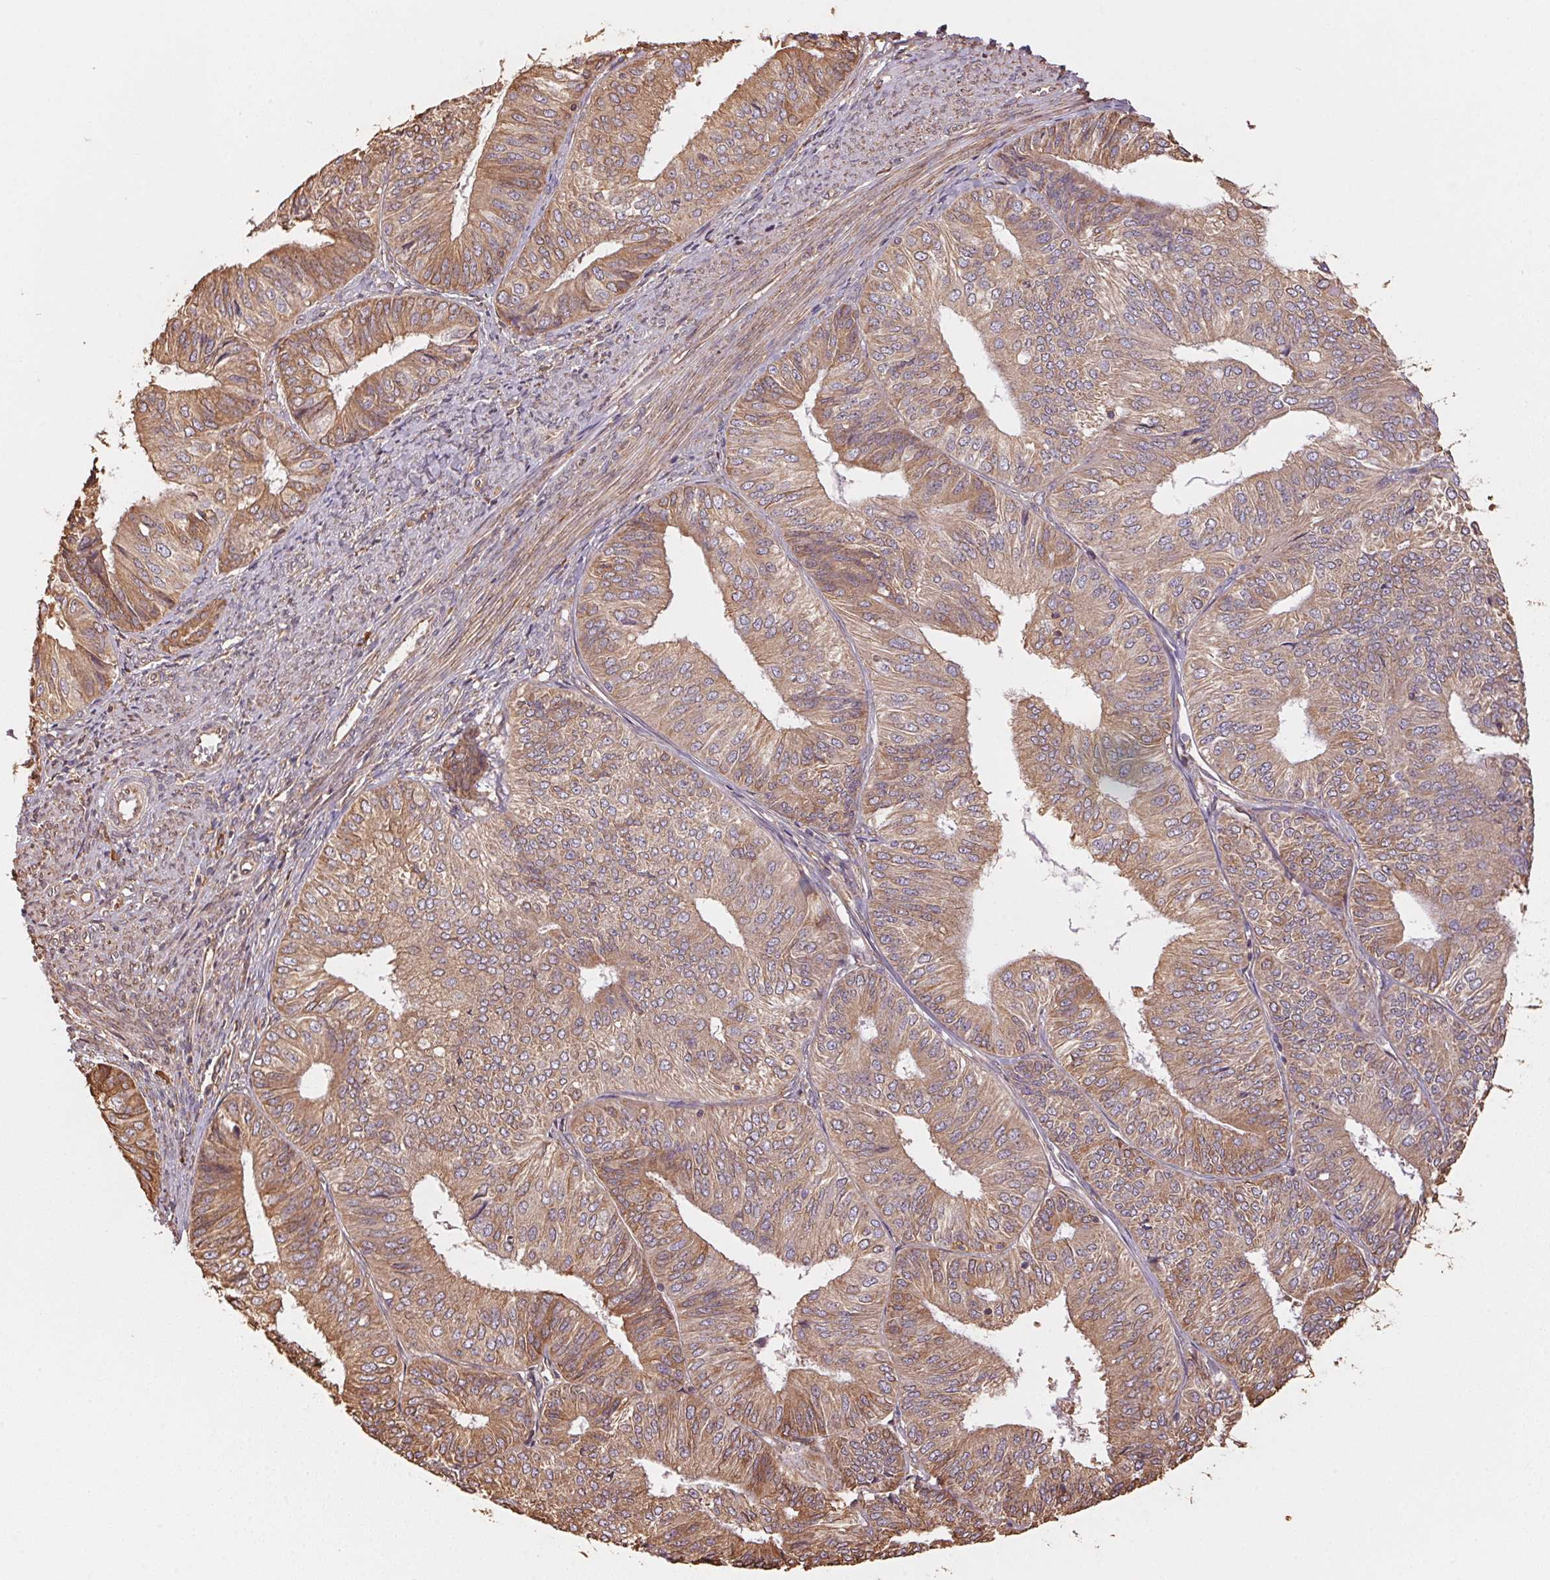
{"staining": {"intensity": "moderate", "quantity": ">75%", "location": "cytoplasmic/membranous"}, "tissue": "endometrial cancer", "cell_type": "Tumor cells", "image_type": "cancer", "snomed": [{"axis": "morphology", "description": "Adenocarcinoma, NOS"}, {"axis": "topography", "description": "Endometrium"}], "caption": "Immunohistochemistry (IHC) of human endometrial cancer shows medium levels of moderate cytoplasmic/membranous positivity in approximately >75% of tumor cells. (DAB (3,3'-diaminobenzidine) = brown stain, brightfield microscopy at high magnification).", "gene": "C6orf163", "patient": {"sex": "female", "age": 58}}